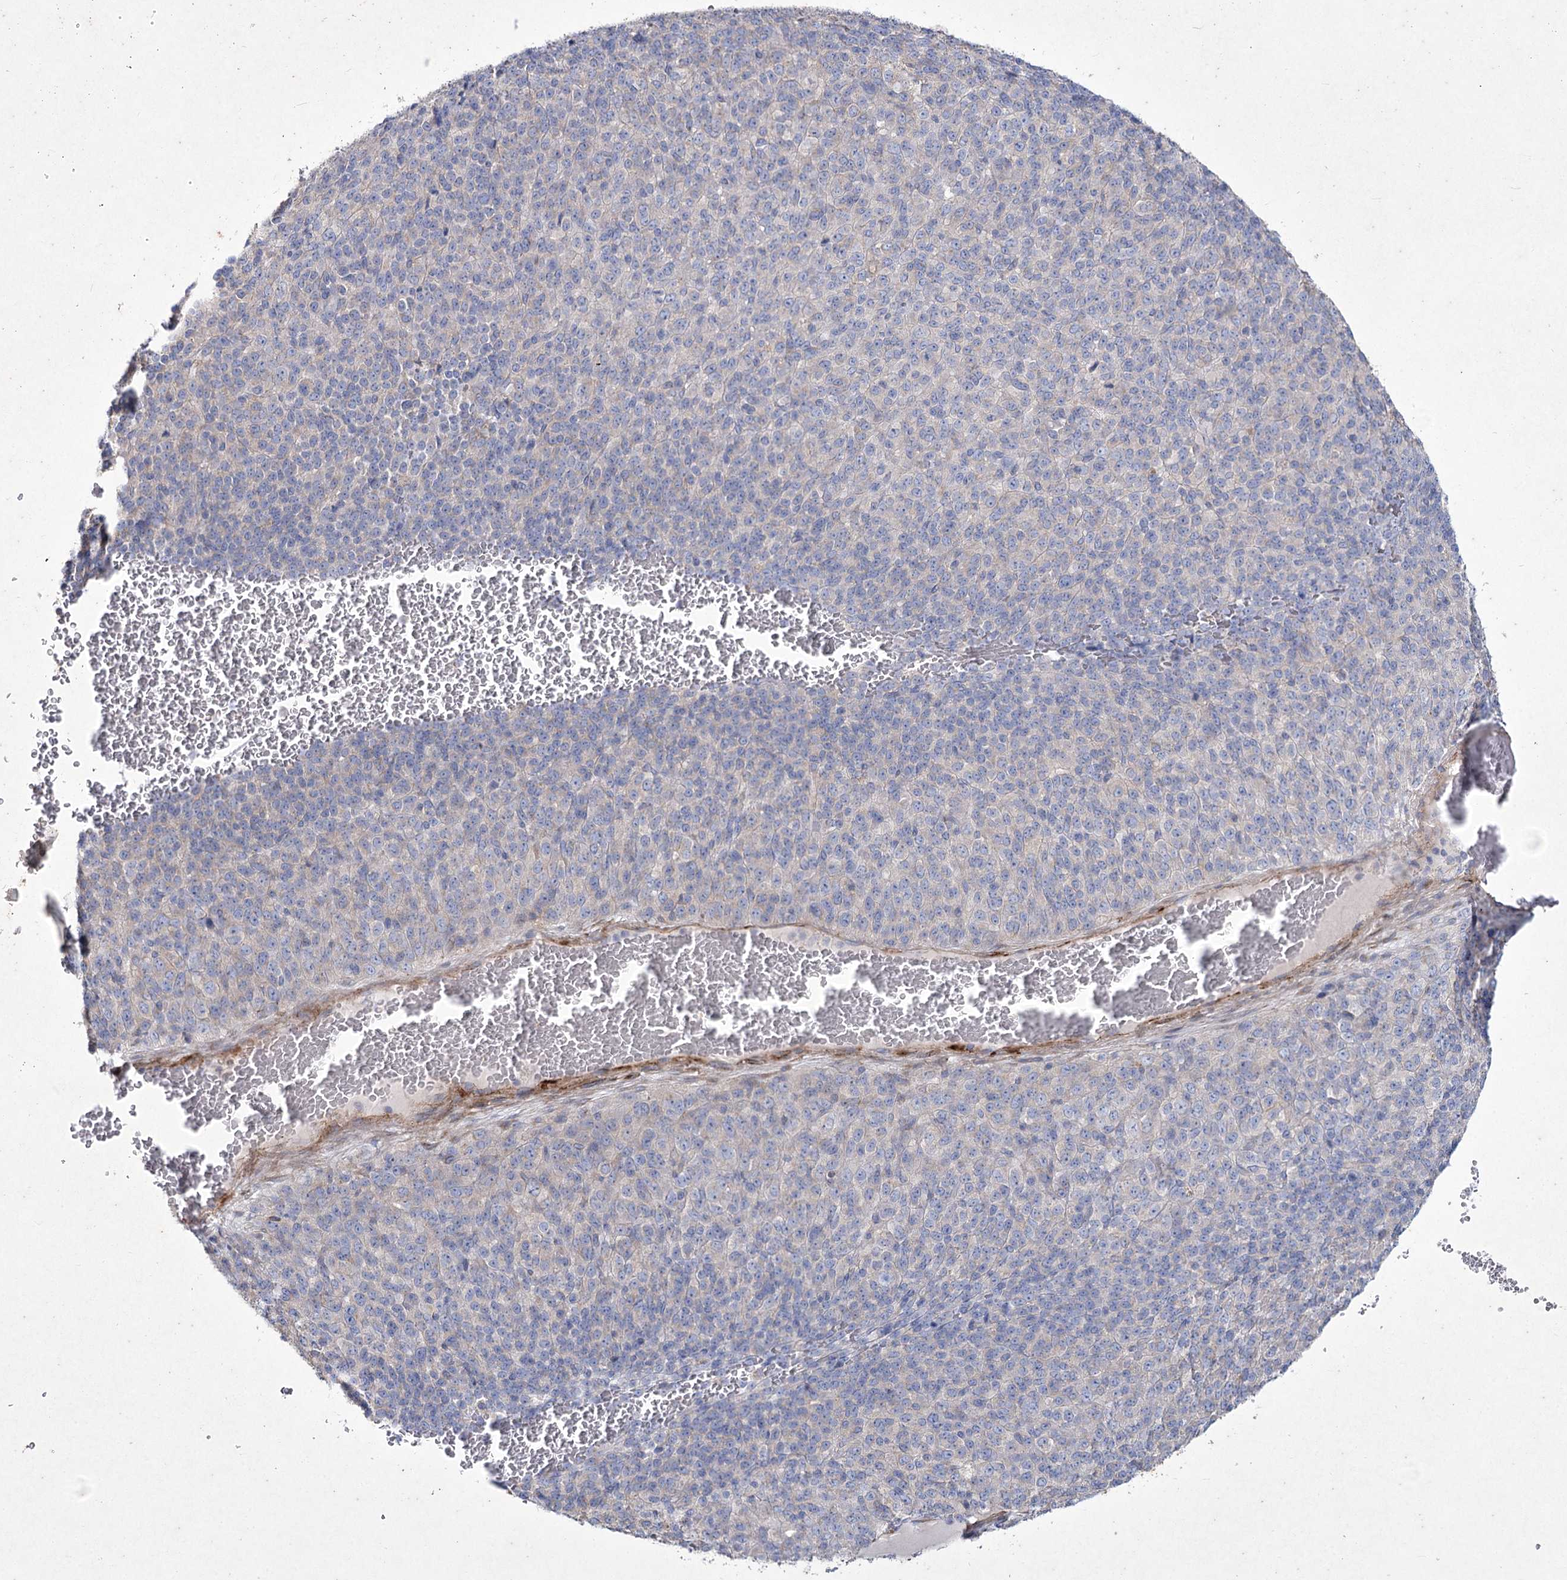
{"staining": {"intensity": "negative", "quantity": "none", "location": "none"}, "tissue": "melanoma", "cell_type": "Tumor cells", "image_type": "cancer", "snomed": [{"axis": "morphology", "description": "Malignant melanoma, Metastatic site"}, {"axis": "topography", "description": "Brain"}], "caption": "Malignant melanoma (metastatic site) was stained to show a protein in brown. There is no significant positivity in tumor cells.", "gene": "LDLRAD3", "patient": {"sex": "female", "age": 56}}